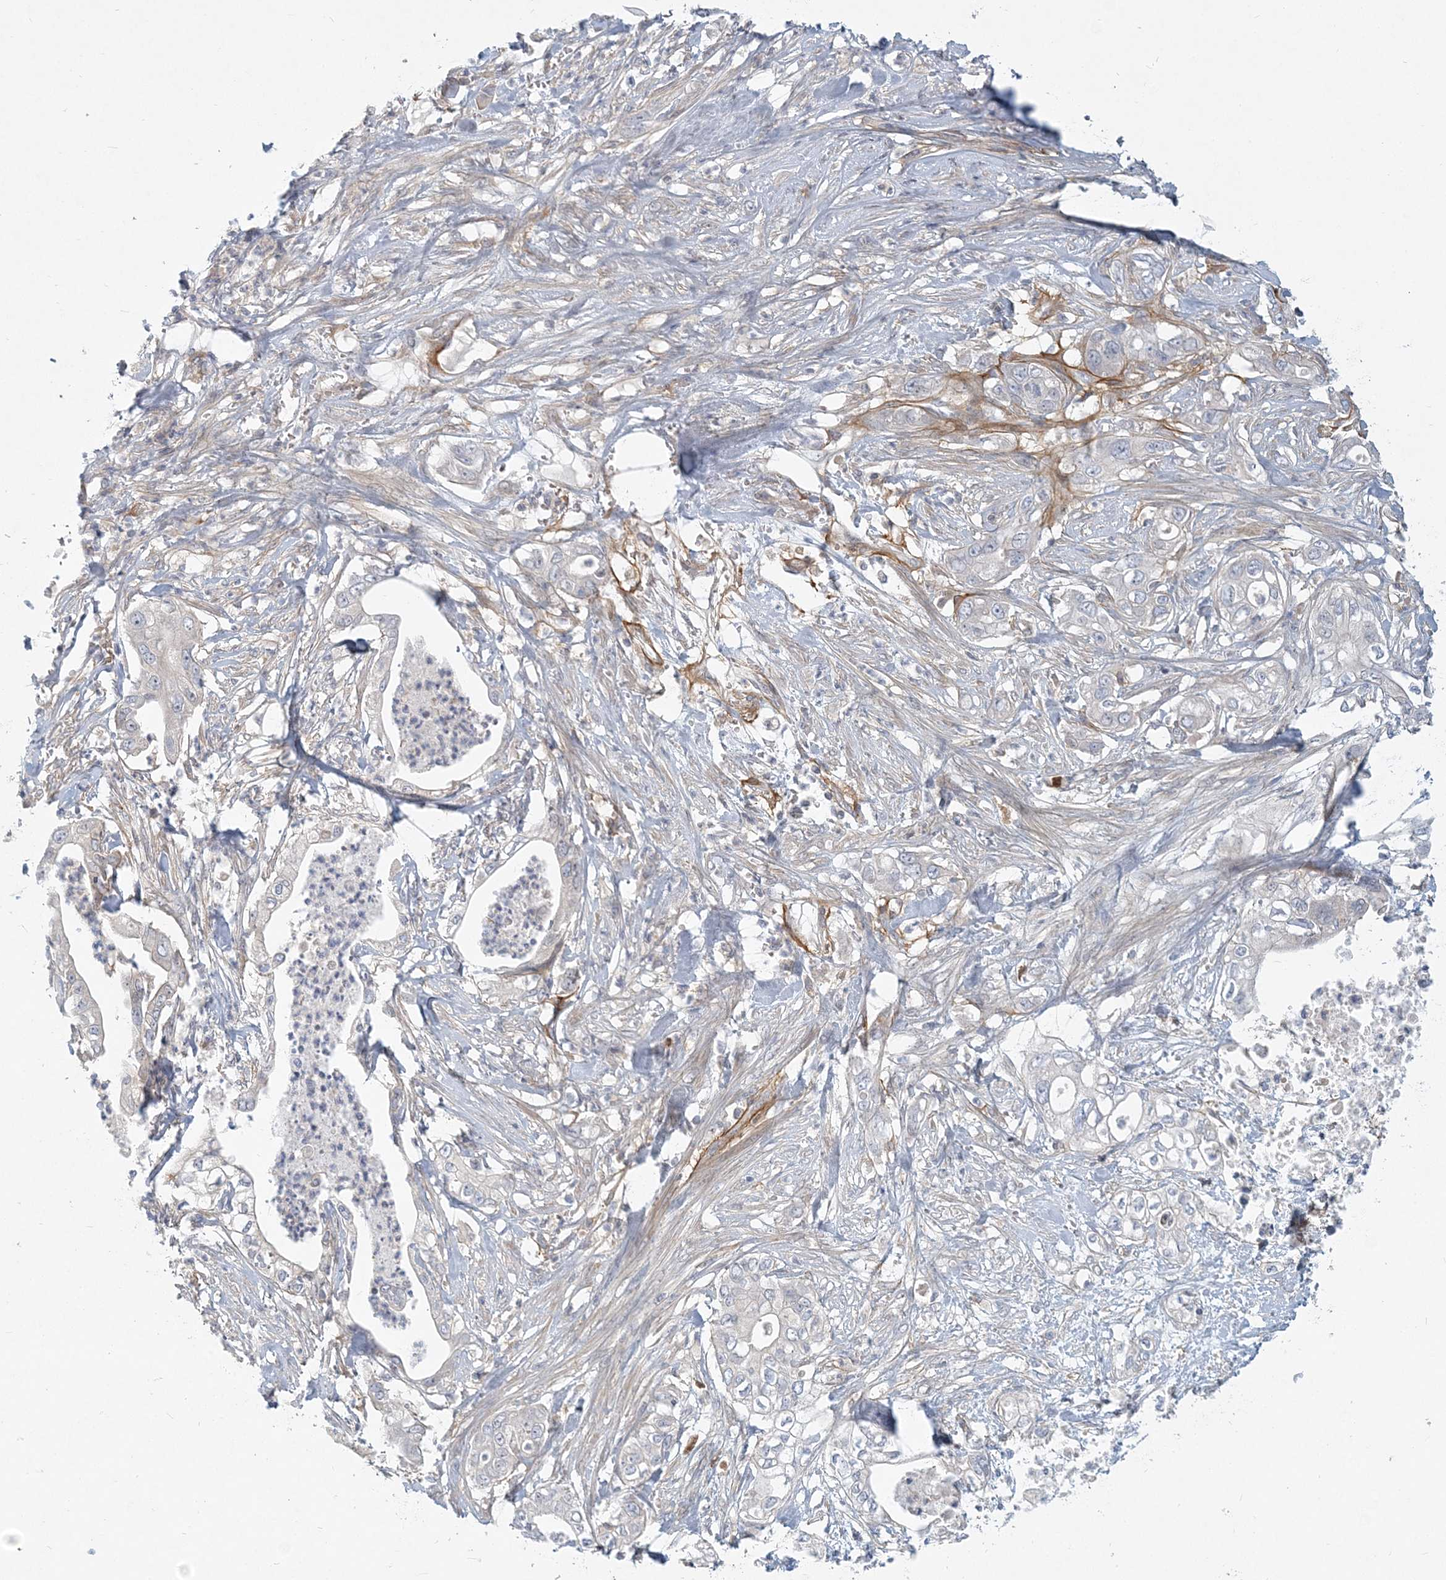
{"staining": {"intensity": "negative", "quantity": "none", "location": "none"}, "tissue": "pancreatic cancer", "cell_type": "Tumor cells", "image_type": "cancer", "snomed": [{"axis": "morphology", "description": "Adenocarcinoma, NOS"}, {"axis": "topography", "description": "Pancreas"}], "caption": "High power microscopy image of an immunohistochemistry histopathology image of pancreatic adenocarcinoma, revealing no significant staining in tumor cells.", "gene": "GMPPA", "patient": {"sex": "female", "age": 78}}